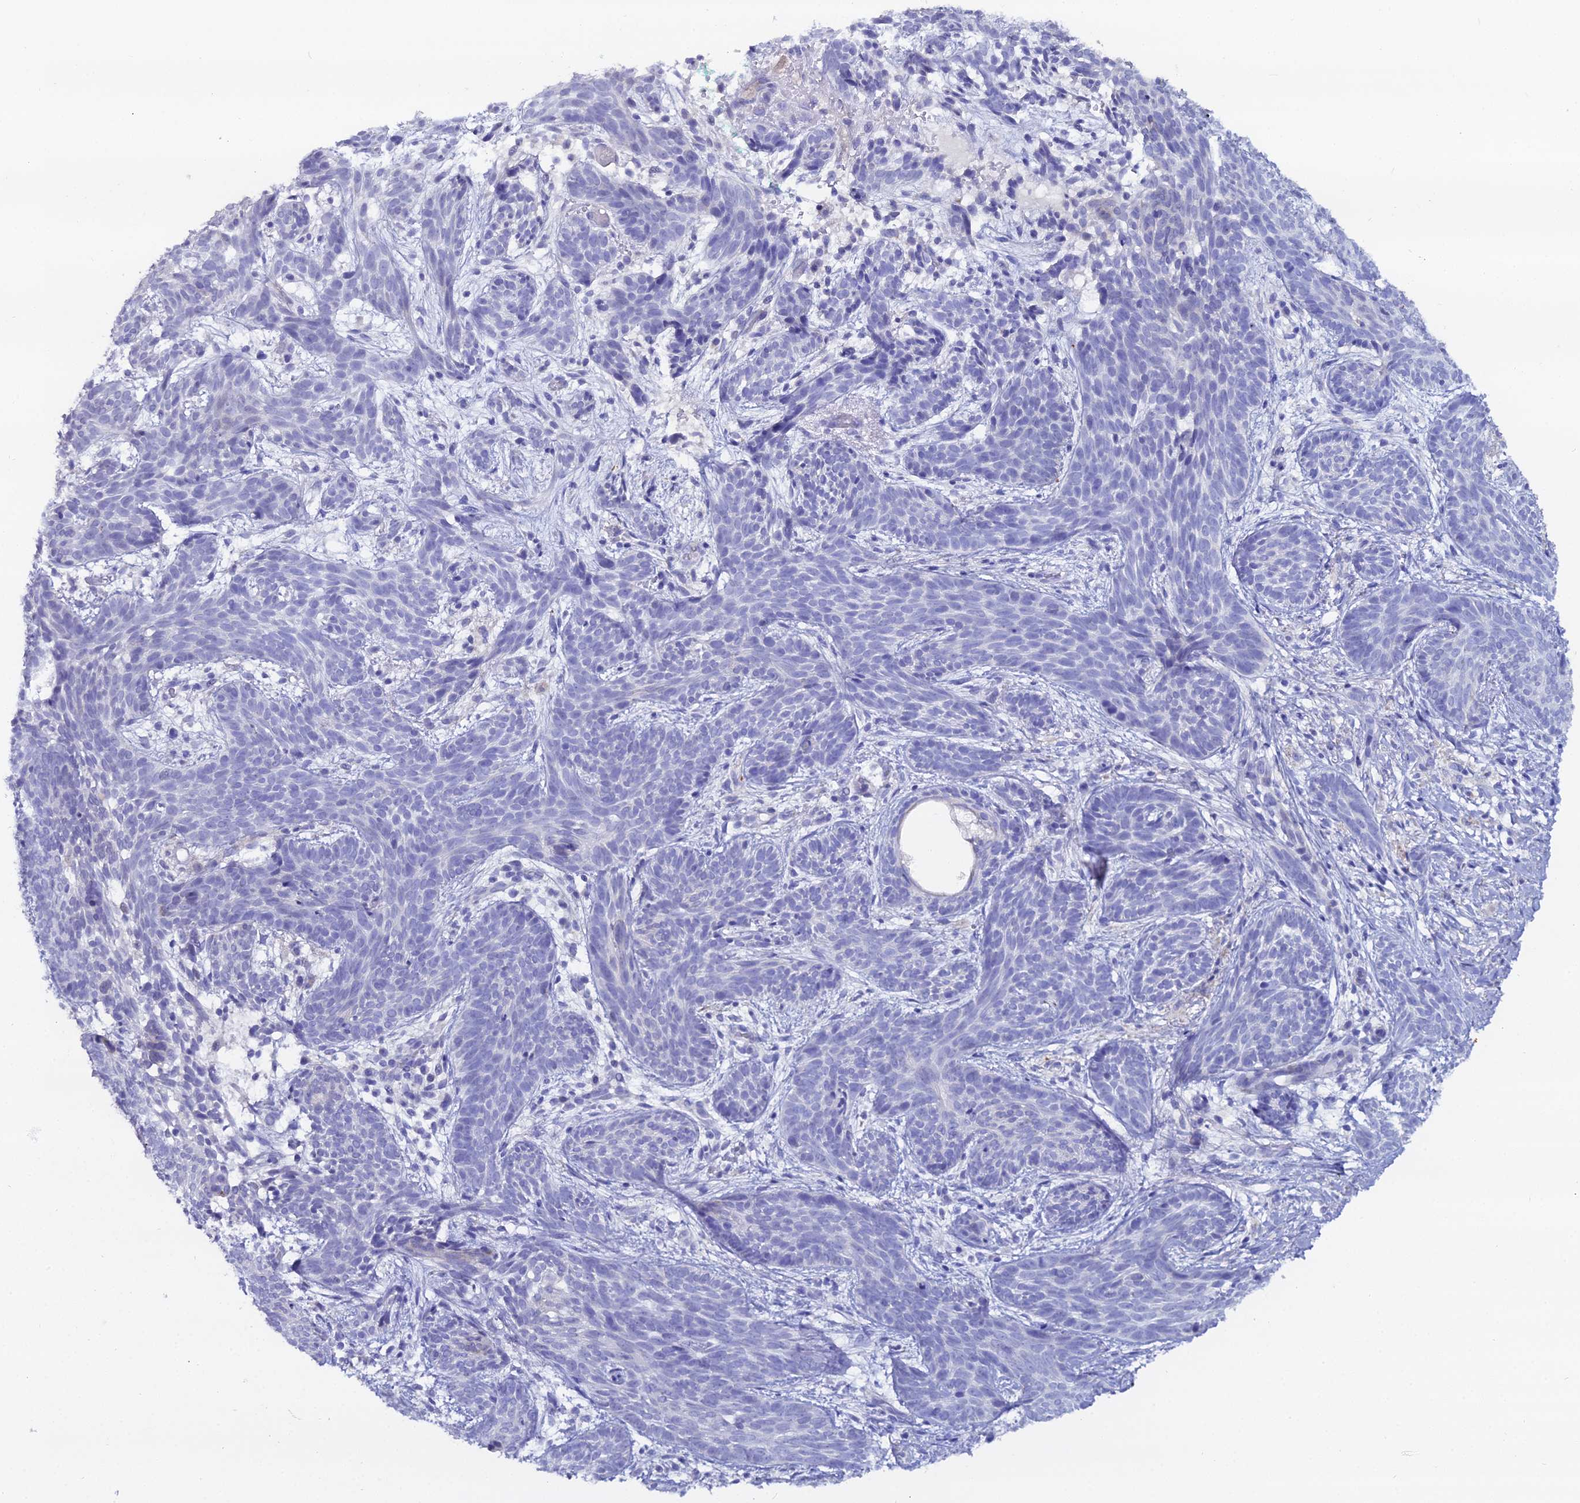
{"staining": {"intensity": "negative", "quantity": "none", "location": "none"}, "tissue": "skin cancer", "cell_type": "Tumor cells", "image_type": "cancer", "snomed": [{"axis": "morphology", "description": "Basal cell carcinoma"}, {"axis": "topography", "description": "Skin"}], "caption": "Immunohistochemistry (IHC) of basal cell carcinoma (skin) demonstrates no positivity in tumor cells.", "gene": "DHX34", "patient": {"sex": "female", "age": 81}}